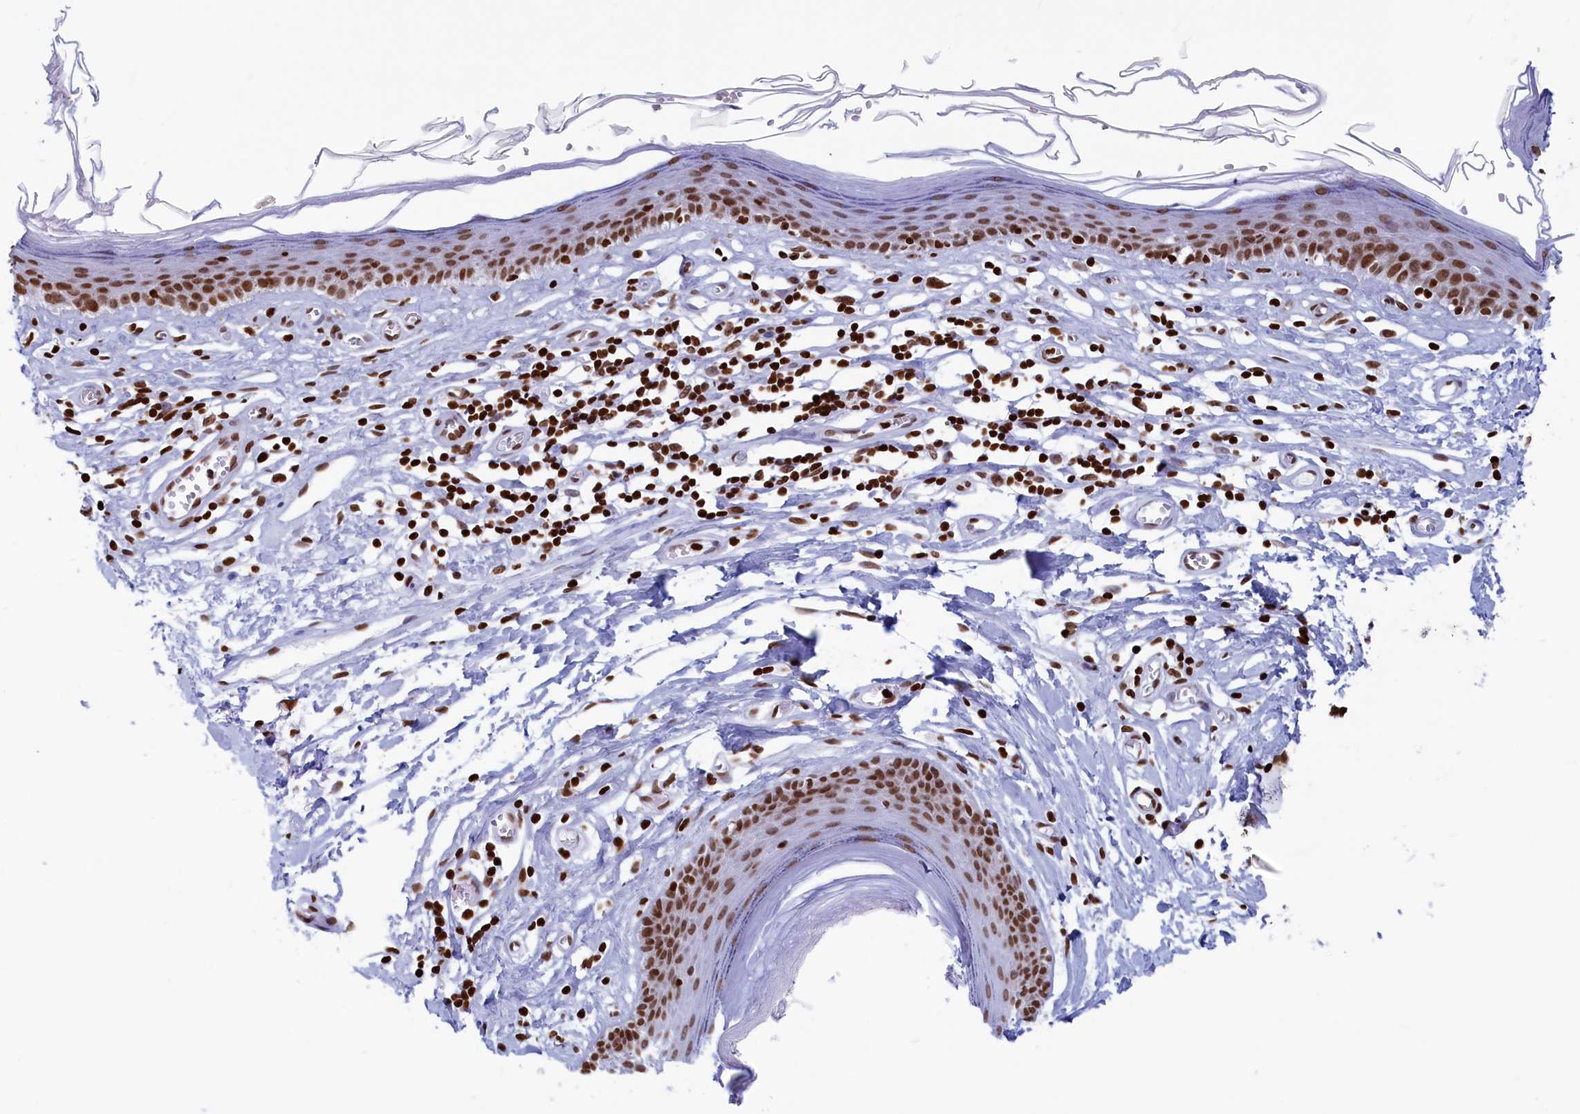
{"staining": {"intensity": "moderate", "quantity": ">75%", "location": "nuclear"}, "tissue": "skin", "cell_type": "Epidermal cells", "image_type": "normal", "snomed": [{"axis": "morphology", "description": "Normal tissue, NOS"}, {"axis": "topography", "description": "Adipose tissue"}, {"axis": "topography", "description": "Vascular tissue"}, {"axis": "topography", "description": "Vulva"}, {"axis": "topography", "description": "Peripheral nerve tissue"}], "caption": "Brown immunohistochemical staining in benign human skin displays moderate nuclear expression in about >75% of epidermal cells.", "gene": "APOBEC3A", "patient": {"sex": "female", "age": 86}}